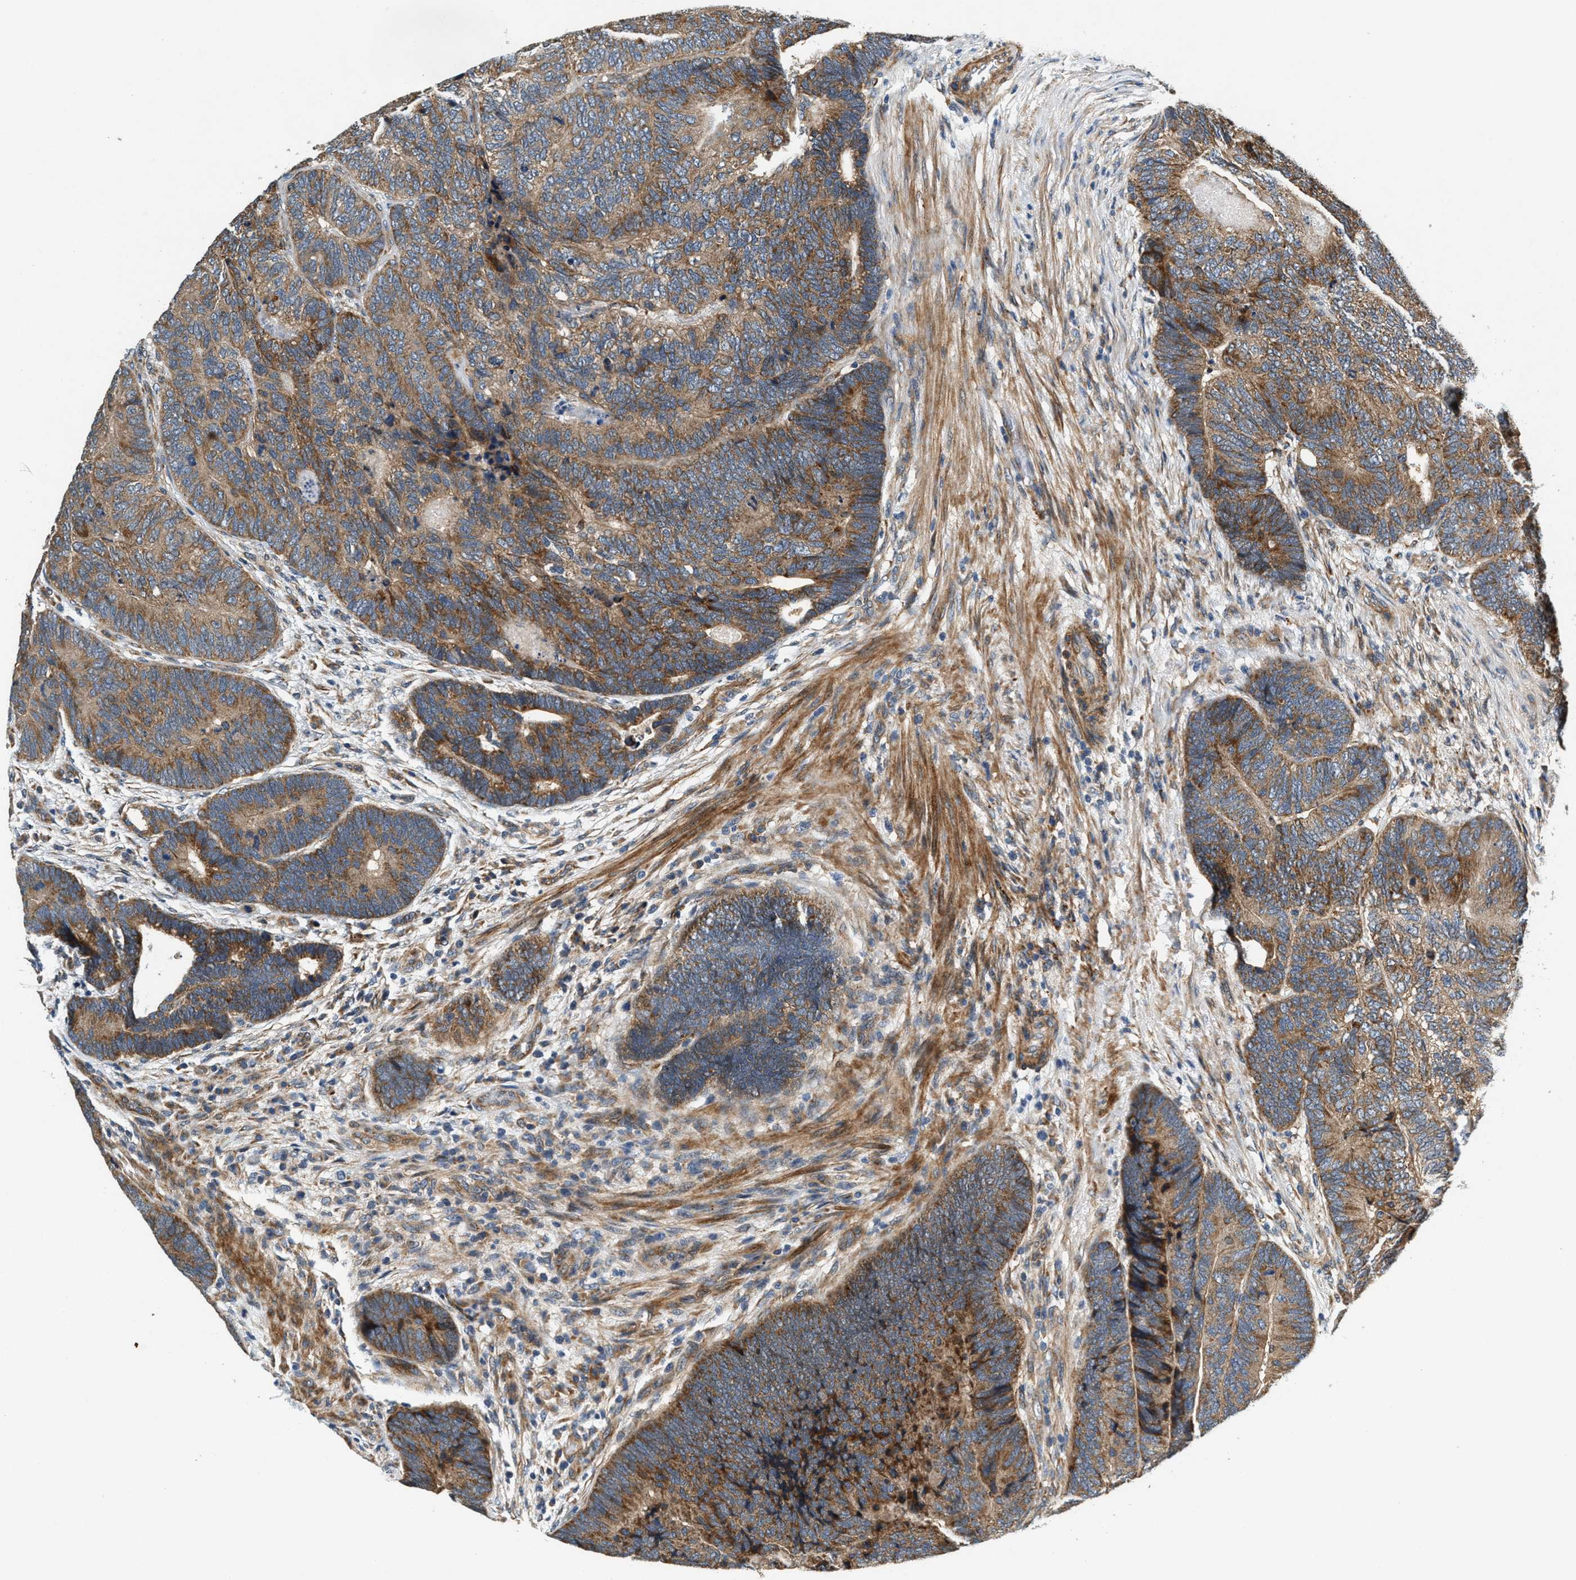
{"staining": {"intensity": "moderate", "quantity": ">75%", "location": "cytoplasmic/membranous"}, "tissue": "colorectal cancer", "cell_type": "Tumor cells", "image_type": "cancer", "snomed": [{"axis": "morphology", "description": "Adenocarcinoma, NOS"}, {"axis": "topography", "description": "Colon"}], "caption": "Immunohistochemistry histopathology image of neoplastic tissue: human colorectal adenocarcinoma stained using immunohistochemistry shows medium levels of moderate protein expression localized specifically in the cytoplasmic/membranous of tumor cells, appearing as a cytoplasmic/membranous brown color.", "gene": "DUSP10", "patient": {"sex": "female", "age": 67}}